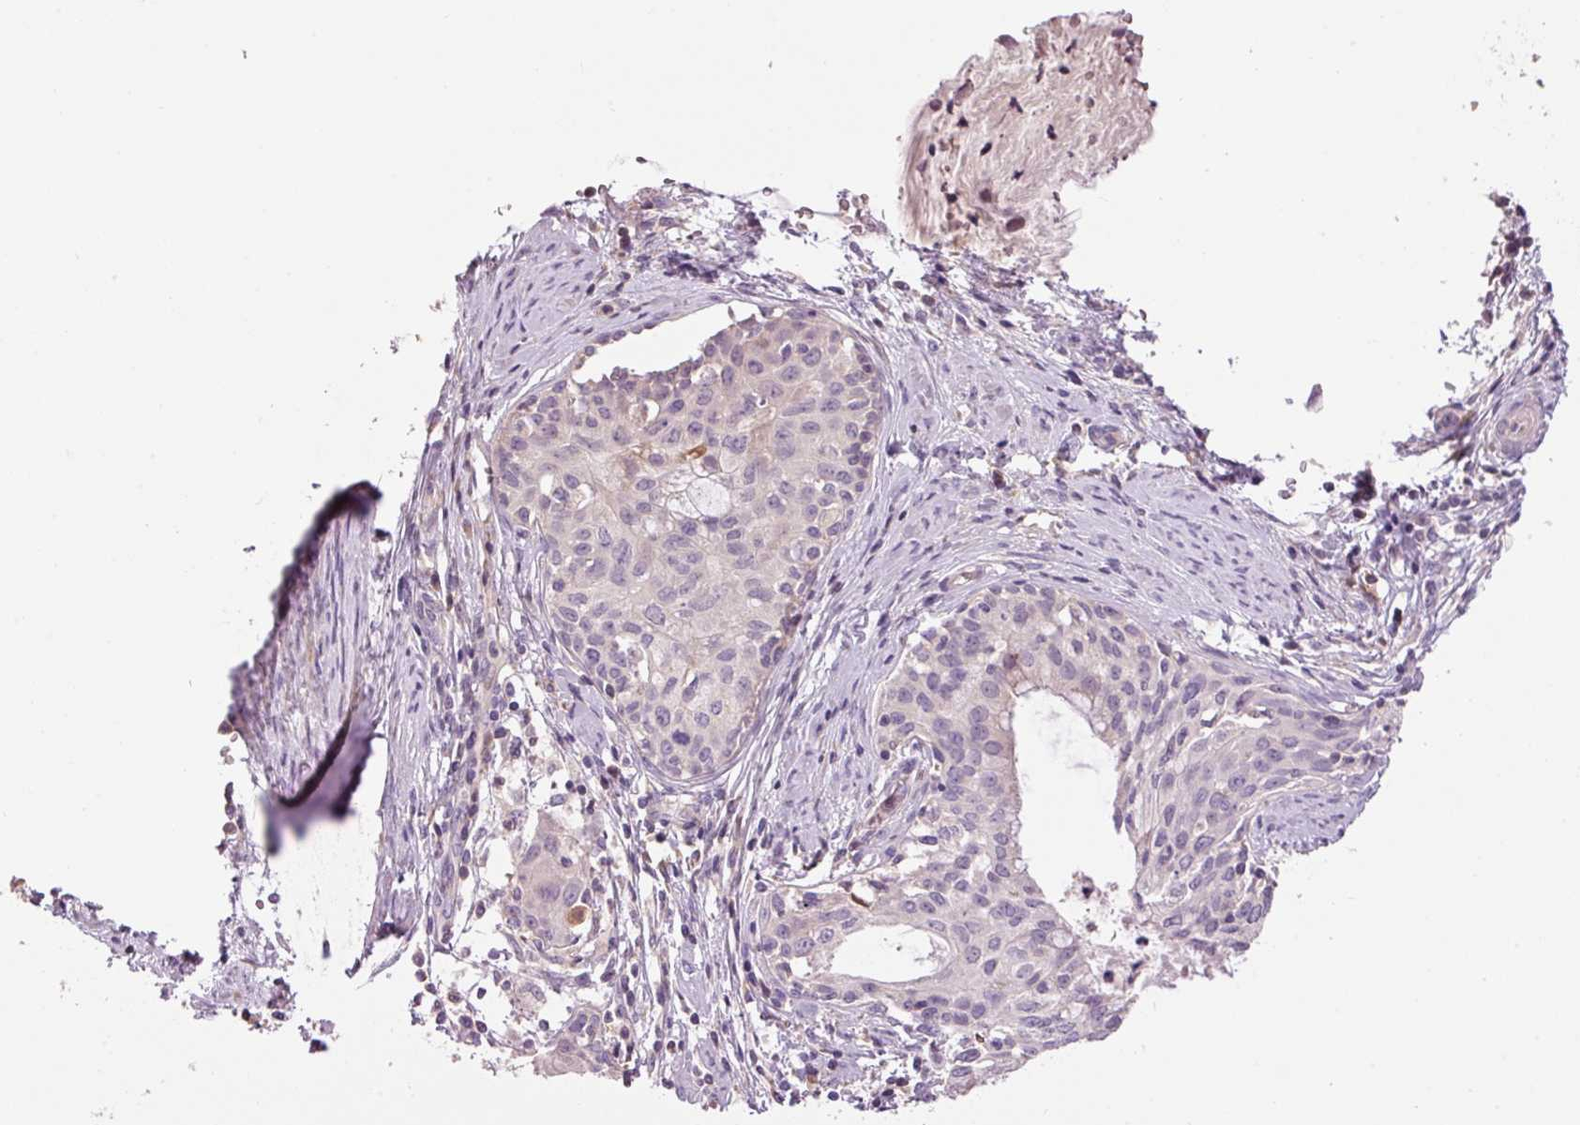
{"staining": {"intensity": "negative", "quantity": "none", "location": "none"}, "tissue": "cervical cancer", "cell_type": "Tumor cells", "image_type": "cancer", "snomed": [{"axis": "morphology", "description": "Squamous cell carcinoma, NOS"}, {"axis": "morphology", "description": "Adenocarcinoma, NOS"}, {"axis": "topography", "description": "Cervix"}], "caption": "Immunohistochemistry (IHC) image of cervical cancer stained for a protein (brown), which reveals no positivity in tumor cells.", "gene": "CMTM8", "patient": {"sex": "female", "age": 52}}